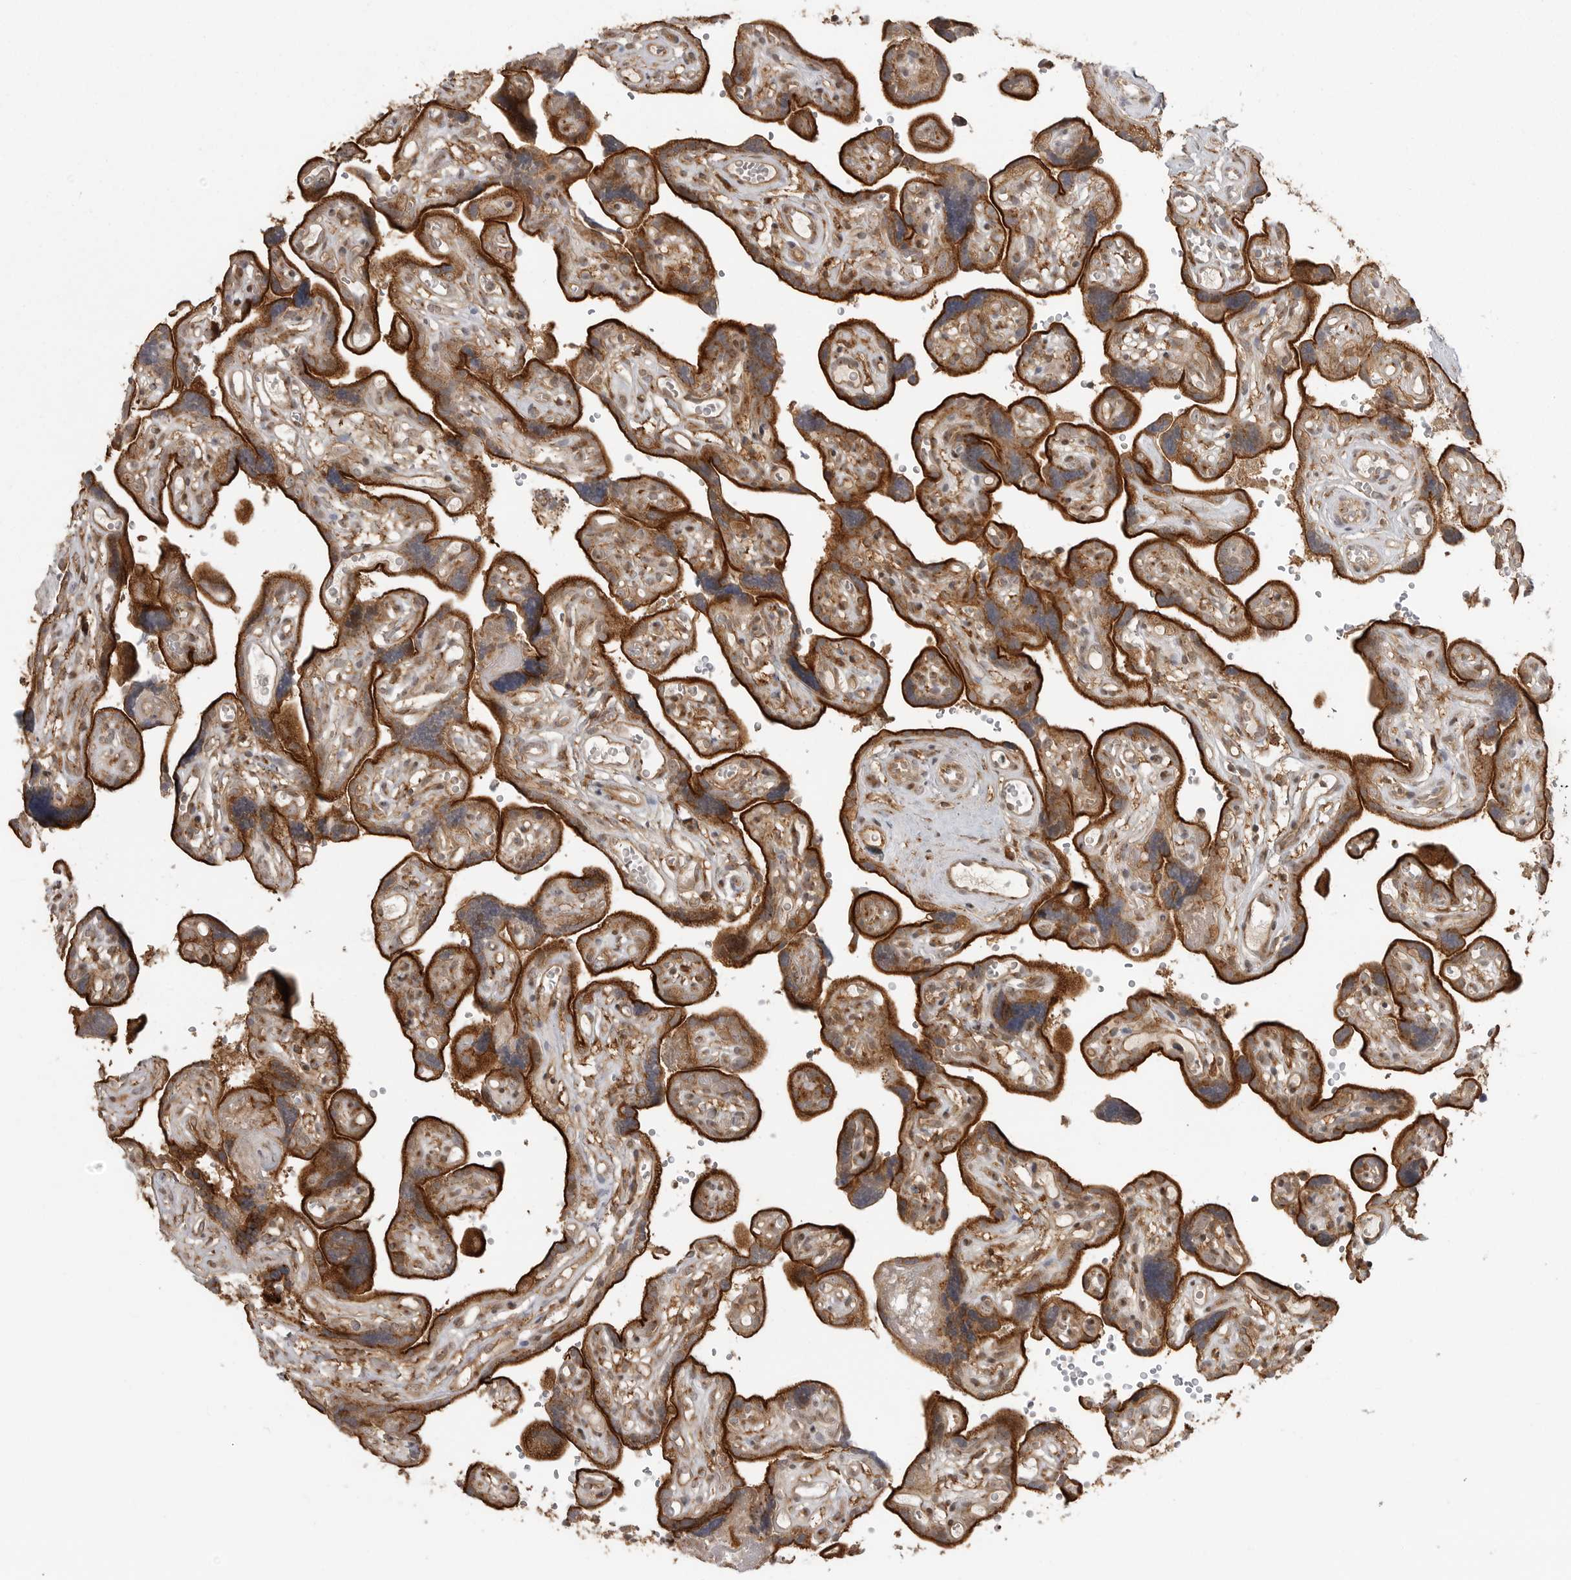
{"staining": {"intensity": "strong", "quantity": ">75%", "location": "cytoplasmic/membranous"}, "tissue": "placenta", "cell_type": "Decidual cells", "image_type": "normal", "snomed": [{"axis": "morphology", "description": "Normal tissue, NOS"}, {"axis": "topography", "description": "Placenta"}], "caption": "Approximately >75% of decidual cells in unremarkable human placenta reveal strong cytoplasmic/membranous protein positivity as visualized by brown immunohistochemical staining.", "gene": "FAT3", "patient": {"sex": "female", "age": 30}}